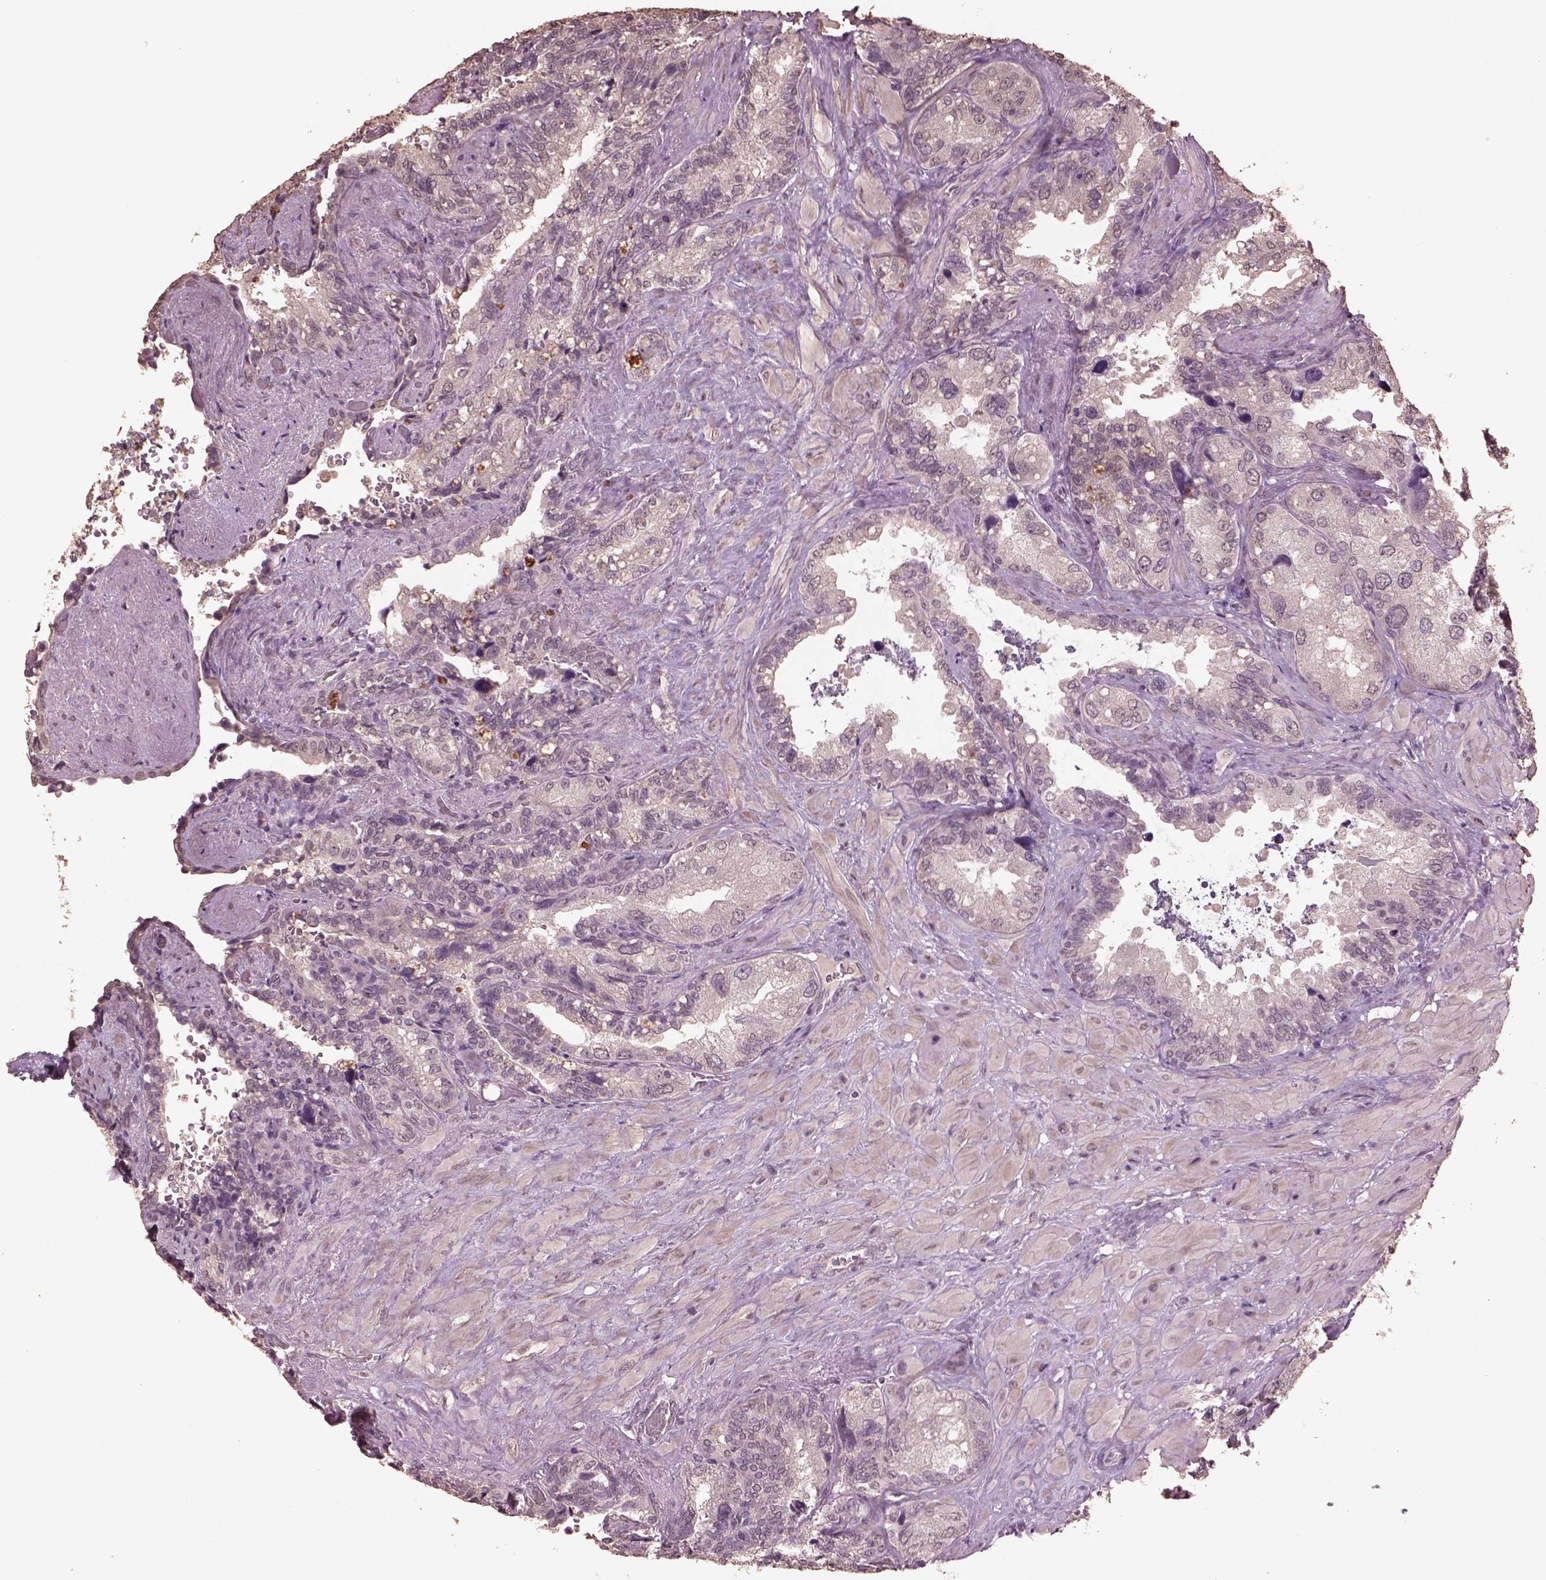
{"staining": {"intensity": "negative", "quantity": "none", "location": "none"}, "tissue": "seminal vesicle", "cell_type": "Glandular cells", "image_type": "normal", "snomed": [{"axis": "morphology", "description": "Normal tissue, NOS"}, {"axis": "topography", "description": "Seminal veicle"}], "caption": "This micrograph is of benign seminal vesicle stained with immunohistochemistry to label a protein in brown with the nuclei are counter-stained blue. There is no expression in glandular cells.", "gene": "CPT1C", "patient": {"sex": "male", "age": 69}}